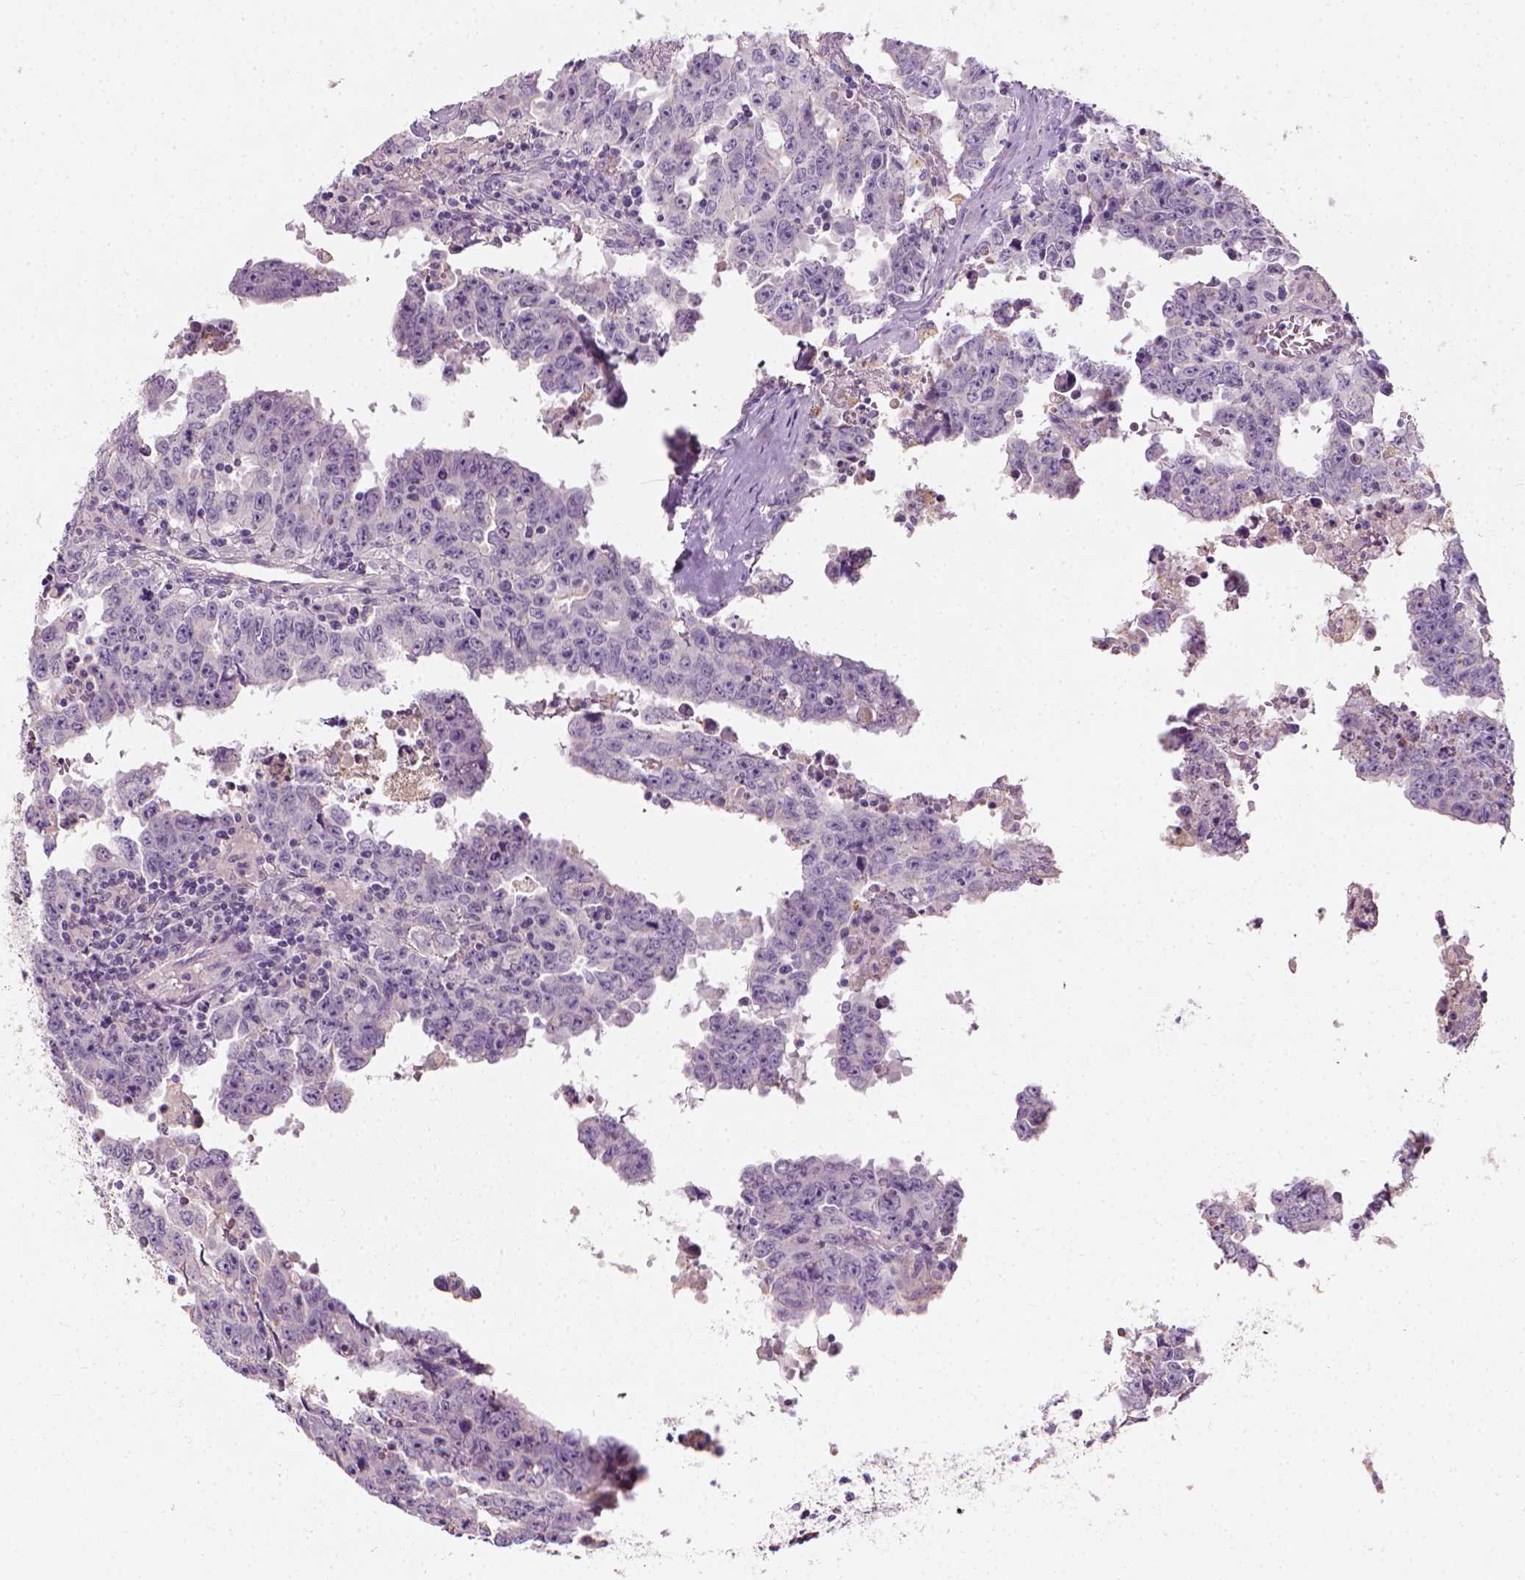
{"staining": {"intensity": "negative", "quantity": "none", "location": "none"}, "tissue": "testis cancer", "cell_type": "Tumor cells", "image_type": "cancer", "snomed": [{"axis": "morphology", "description": "Carcinoma, Embryonal, NOS"}, {"axis": "topography", "description": "Testis"}], "caption": "Immunohistochemistry (IHC) histopathology image of neoplastic tissue: testis cancer stained with DAB reveals no significant protein expression in tumor cells. Nuclei are stained in blue.", "gene": "DHCR24", "patient": {"sex": "male", "age": 22}}